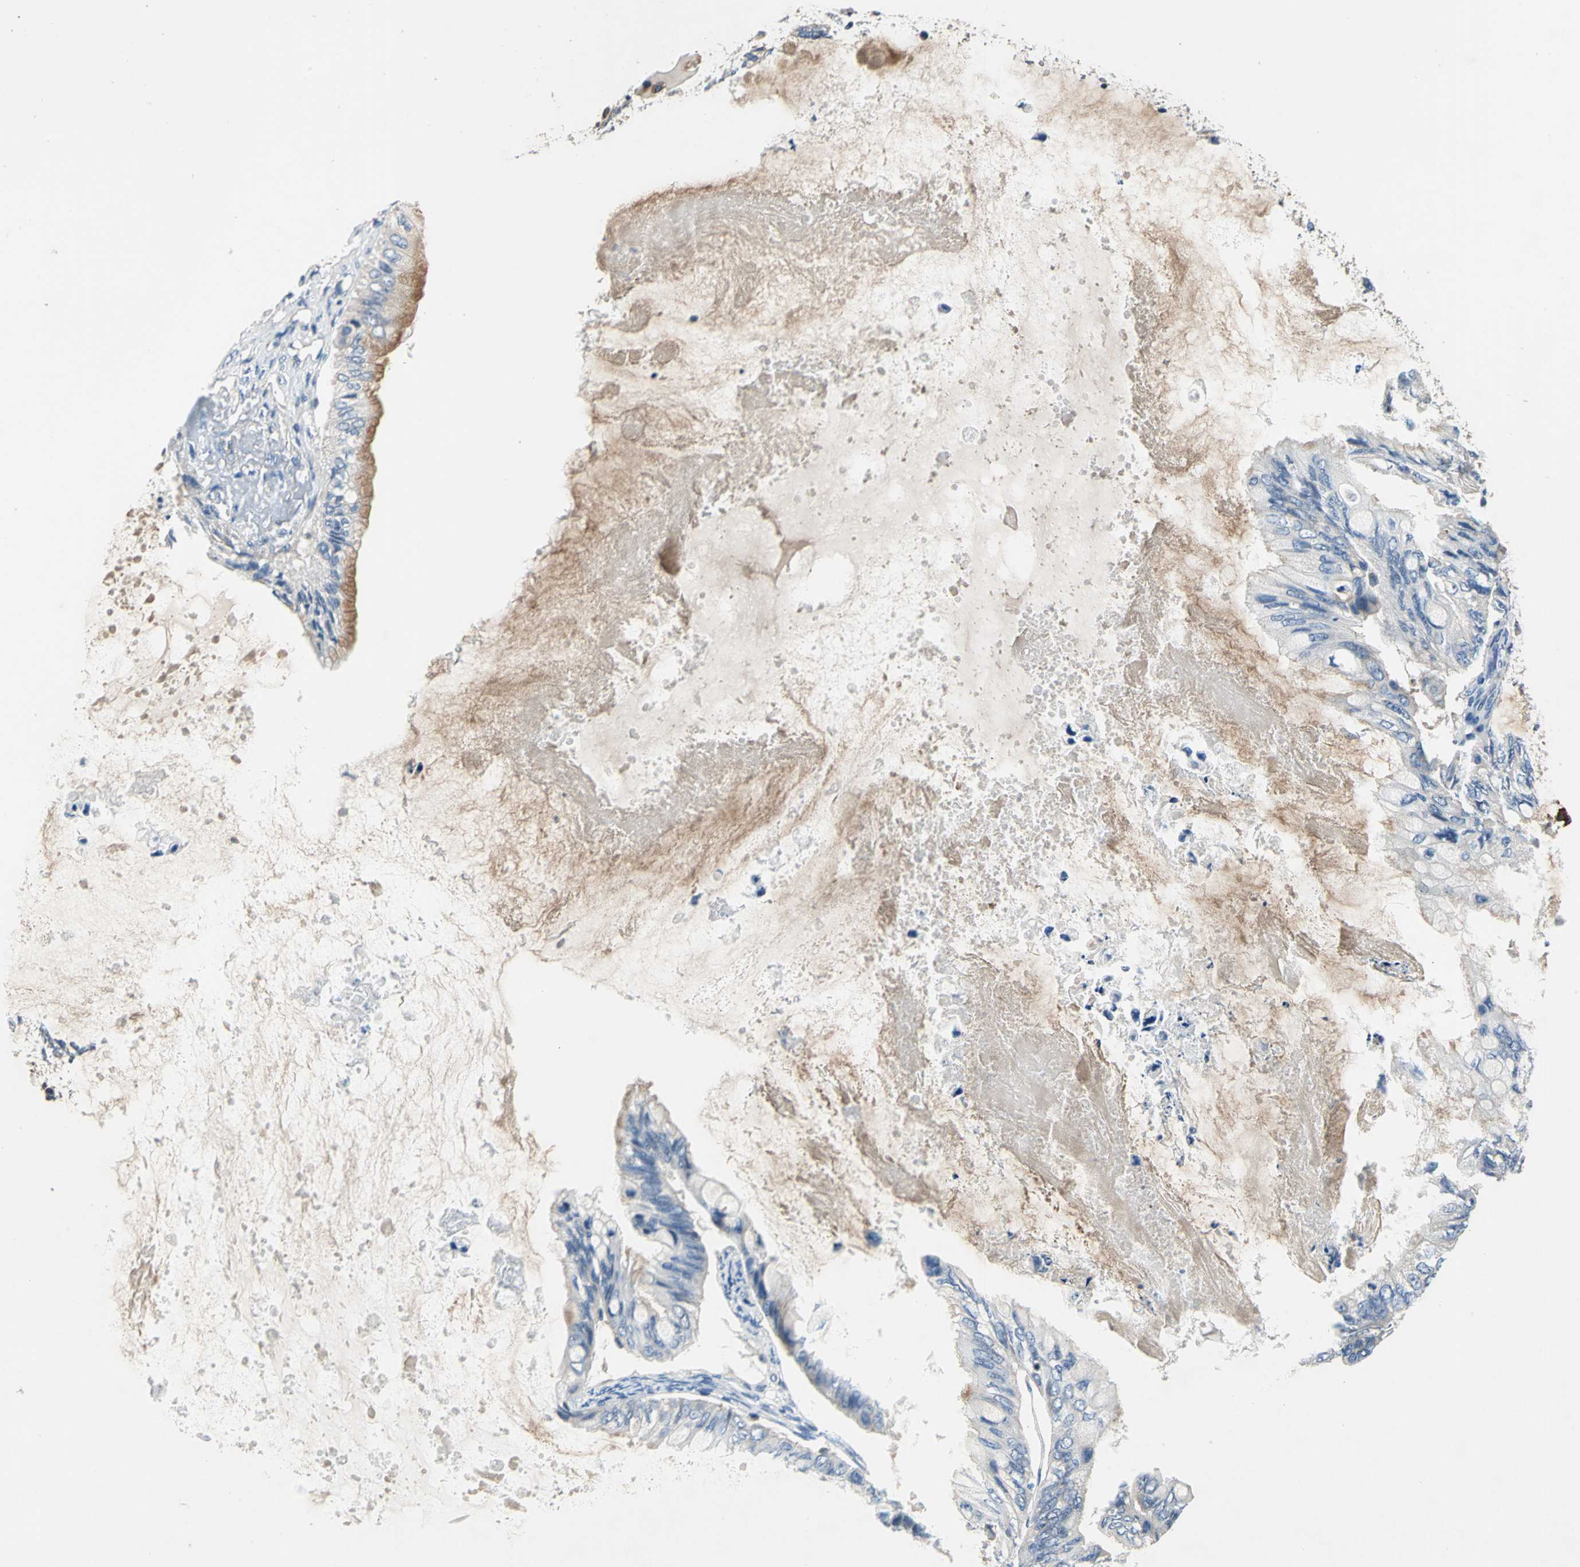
{"staining": {"intensity": "moderate", "quantity": "<25%", "location": "cytoplasmic/membranous"}, "tissue": "ovarian cancer", "cell_type": "Tumor cells", "image_type": "cancer", "snomed": [{"axis": "morphology", "description": "Cystadenocarcinoma, mucinous, NOS"}, {"axis": "topography", "description": "Ovary"}], "caption": "Immunohistochemical staining of ovarian cancer (mucinous cystadenocarcinoma) shows low levels of moderate cytoplasmic/membranous protein expression in about <25% of tumor cells.", "gene": "DDX3Y", "patient": {"sex": "female", "age": 80}}